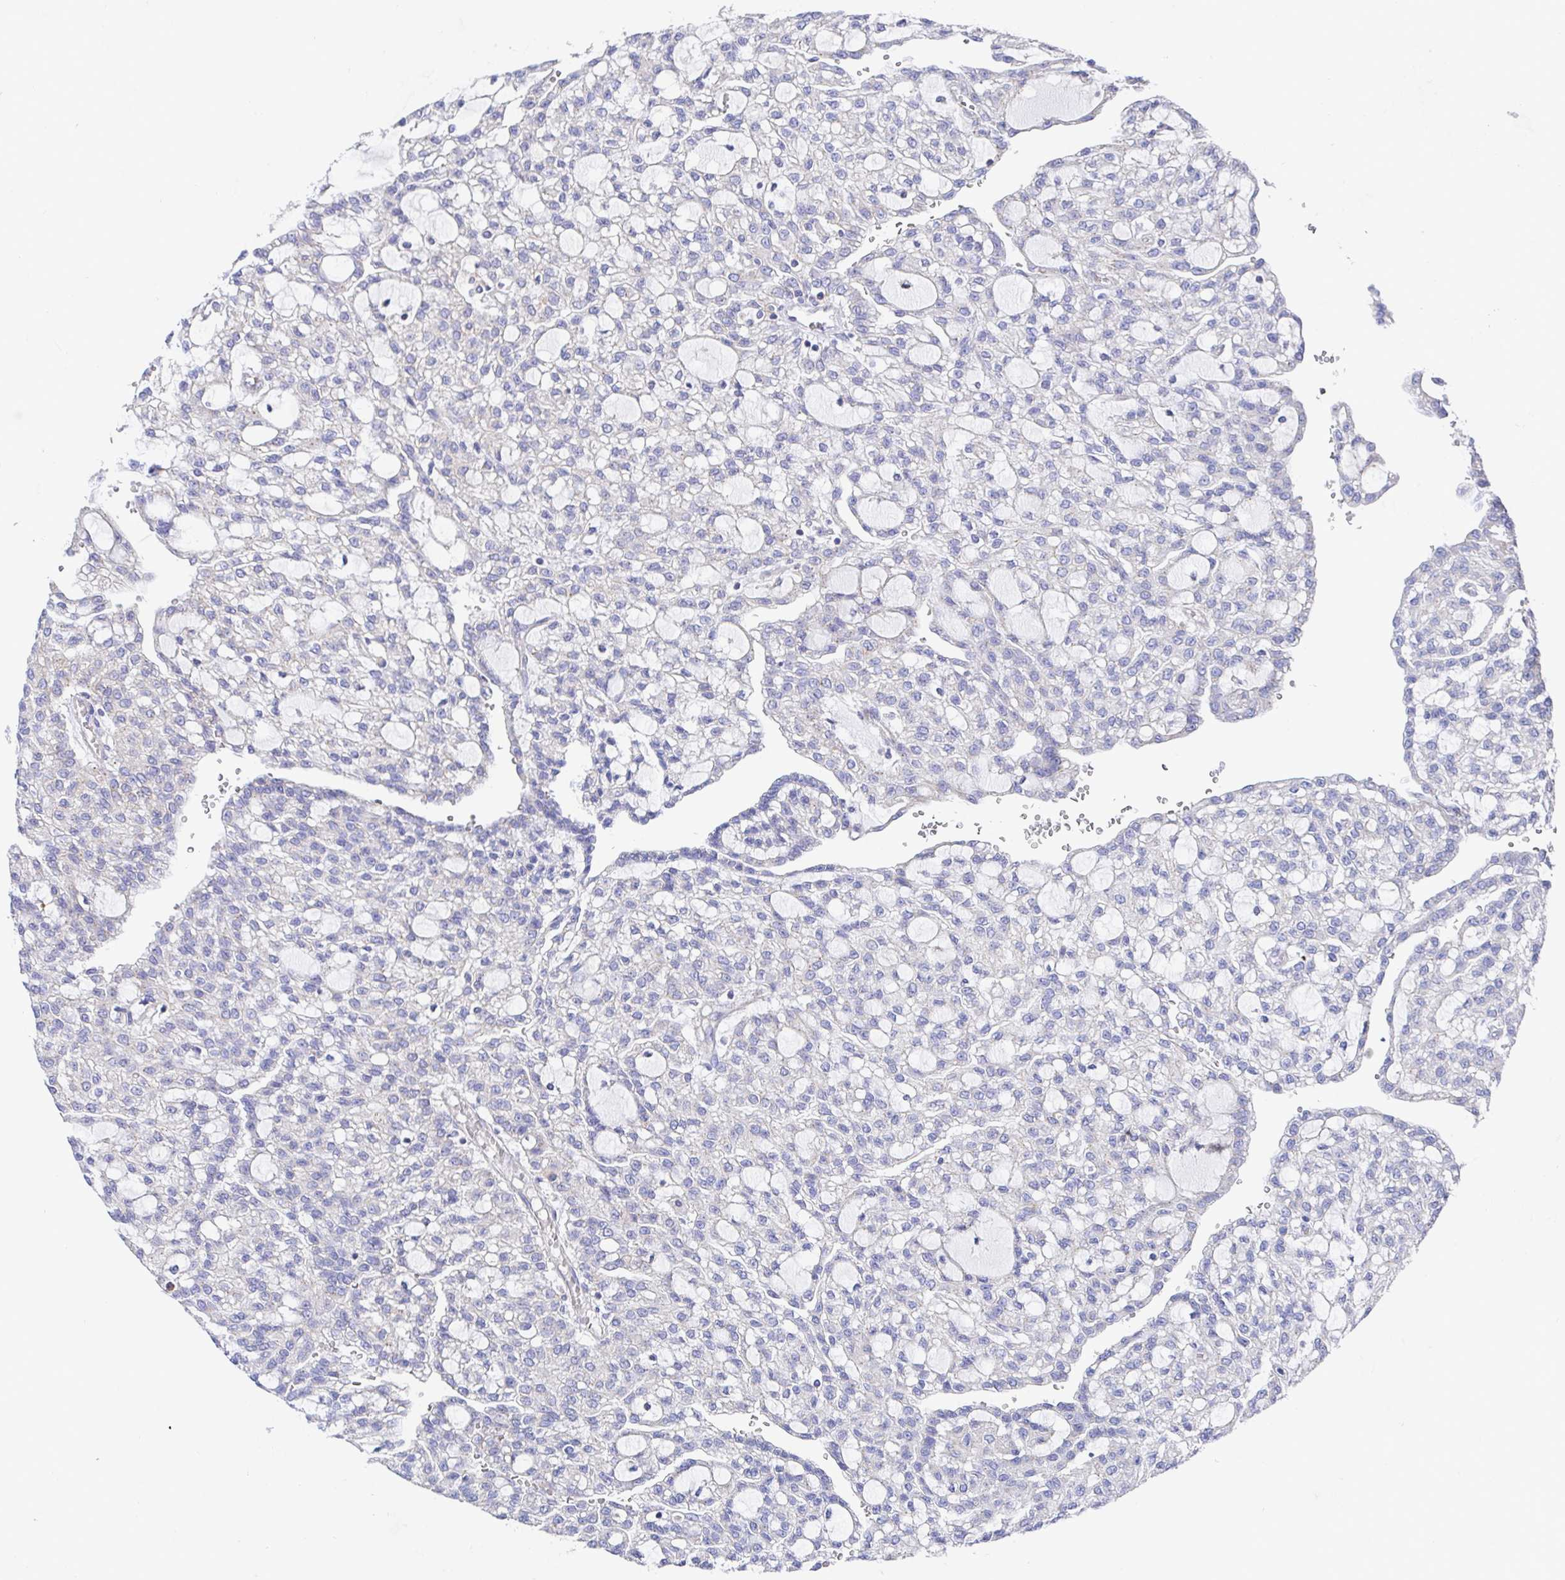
{"staining": {"intensity": "weak", "quantity": "25%-75%", "location": "cytoplasmic/membranous"}, "tissue": "renal cancer", "cell_type": "Tumor cells", "image_type": "cancer", "snomed": [{"axis": "morphology", "description": "Adenocarcinoma, NOS"}, {"axis": "topography", "description": "Kidney"}], "caption": "A micrograph of renal cancer stained for a protein shows weak cytoplasmic/membranous brown staining in tumor cells.", "gene": "GOLGA1", "patient": {"sex": "male", "age": 63}}